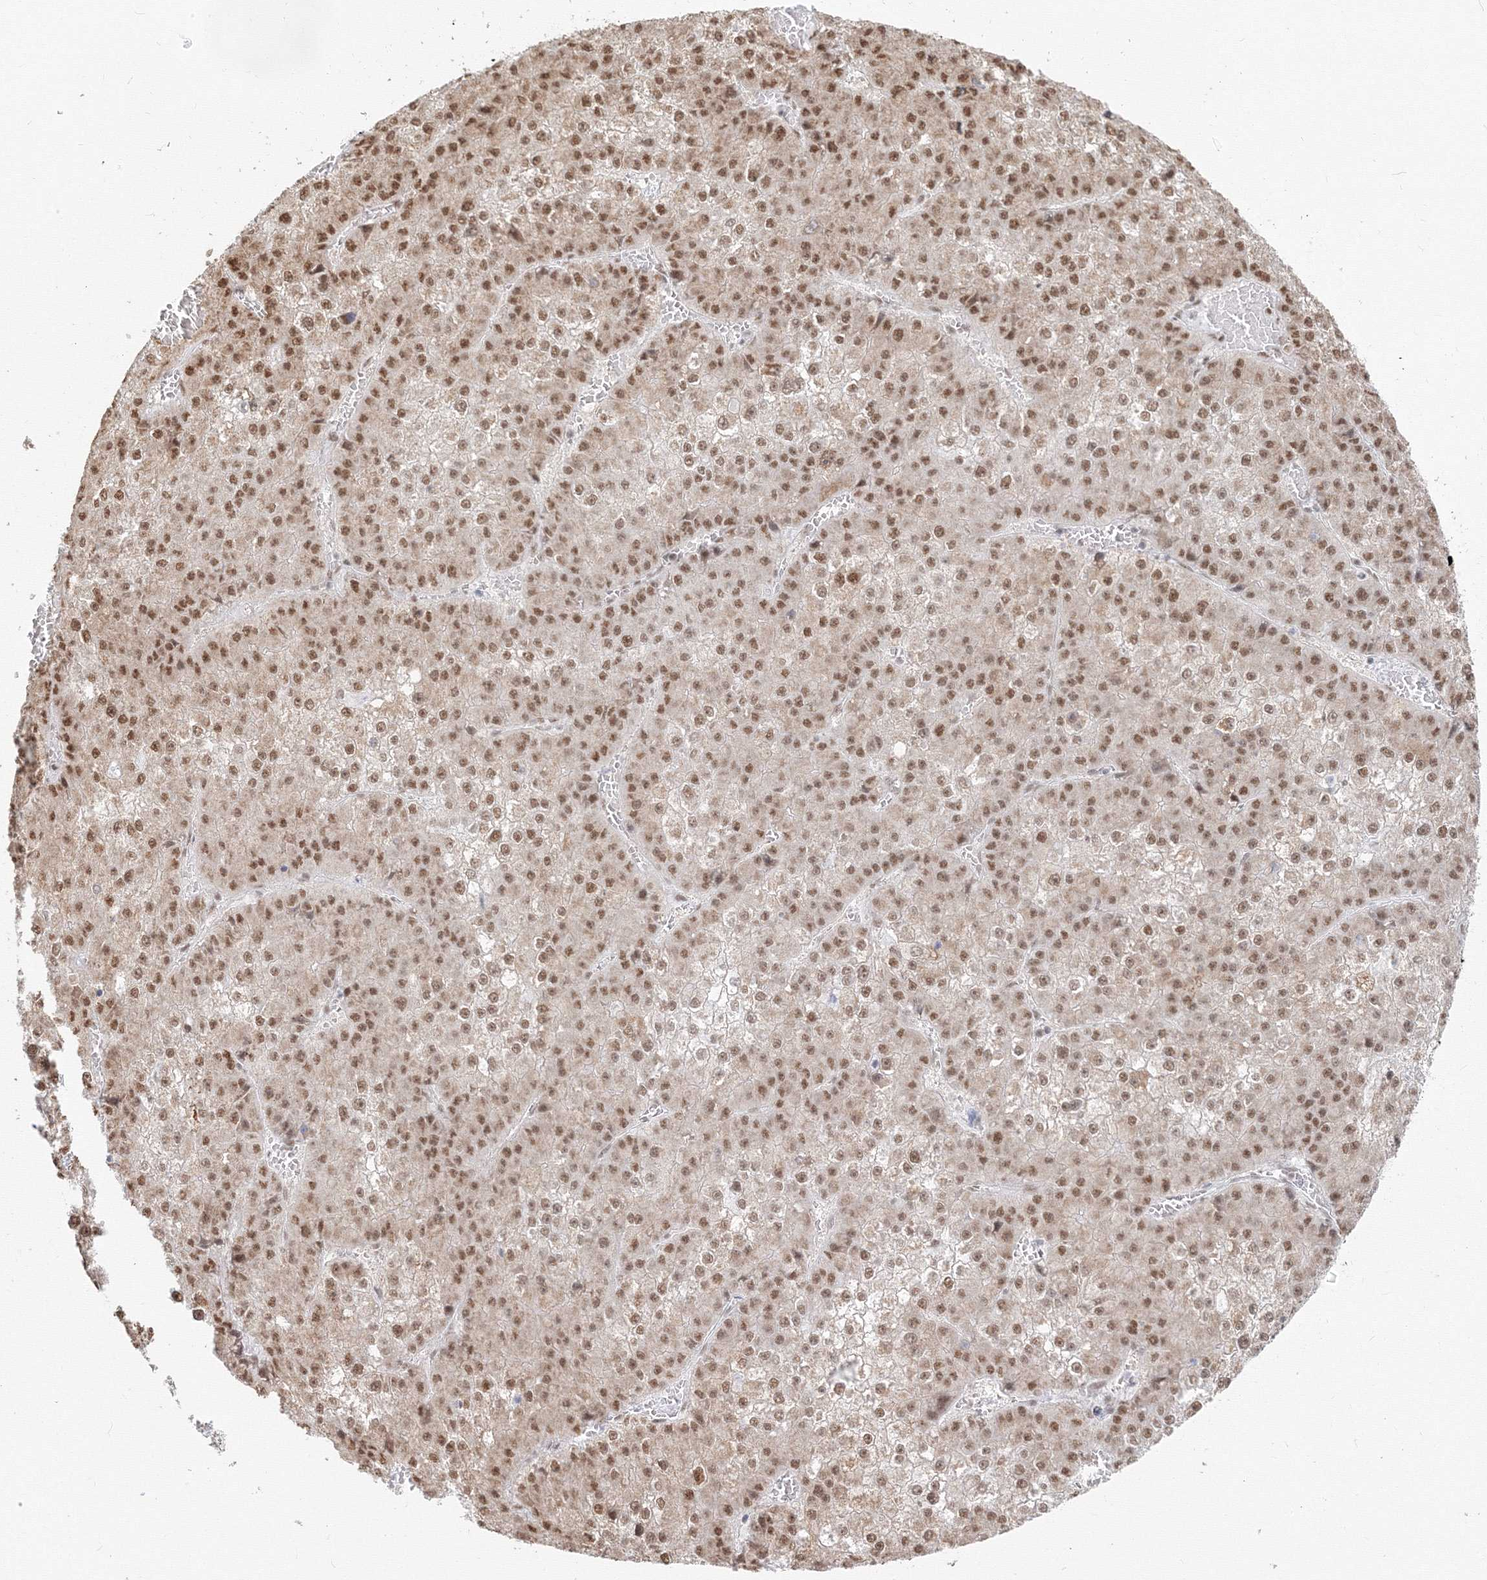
{"staining": {"intensity": "moderate", "quantity": ">75%", "location": "nuclear"}, "tissue": "liver cancer", "cell_type": "Tumor cells", "image_type": "cancer", "snomed": [{"axis": "morphology", "description": "Carcinoma, Hepatocellular, NOS"}, {"axis": "topography", "description": "Liver"}], "caption": "The immunohistochemical stain highlights moderate nuclear expression in tumor cells of liver hepatocellular carcinoma tissue. (Stains: DAB in brown, nuclei in blue, Microscopy: brightfield microscopy at high magnification).", "gene": "PPP4R2", "patient": {"sex": "female", "age": 73}}